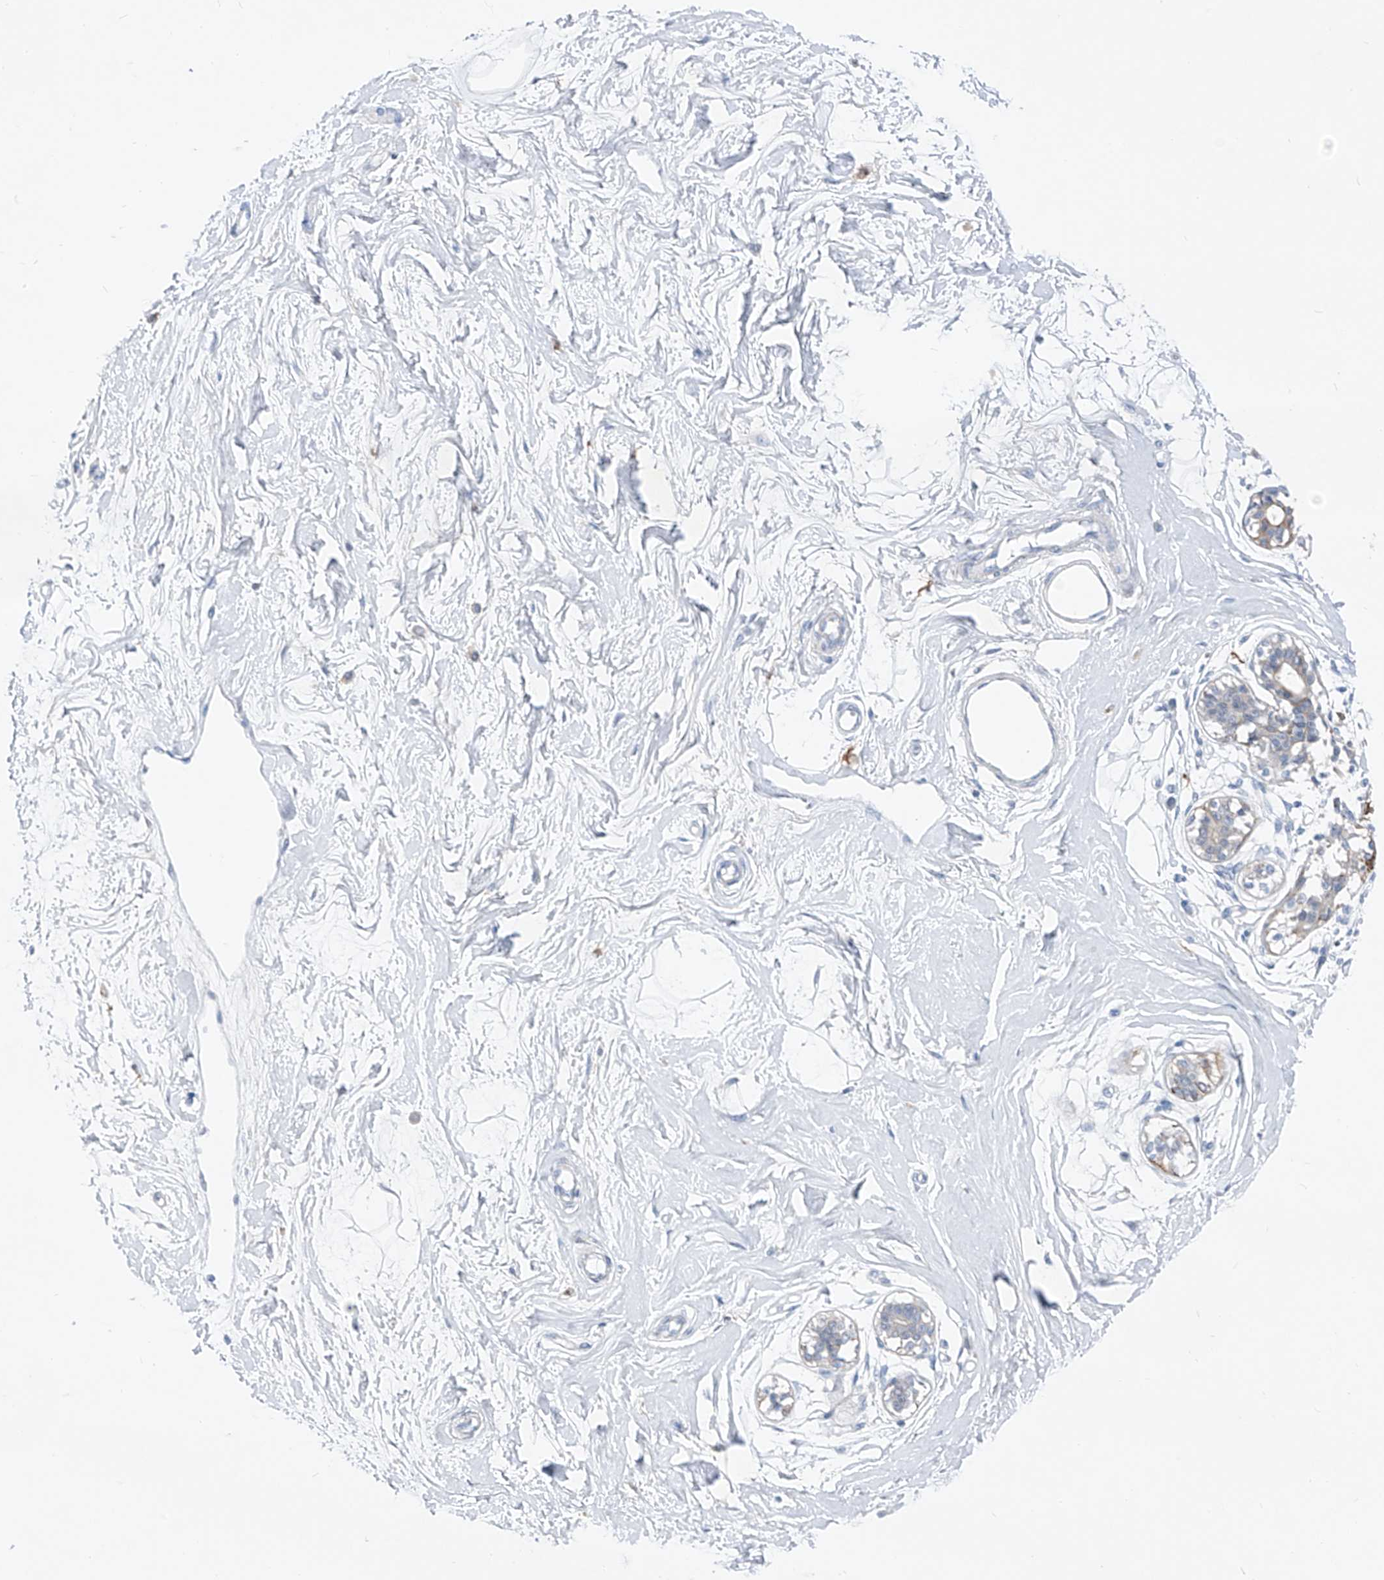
{"staining": {"intensity": "negative", "quantity": "none", "location": "none"}, "tissue": "breast", "cell_type": "Adipocytes", "image_type": "normal", "snomed": [{"axis": "morphology", "description": "Normal tissue, NOS"}, {"axis": "topography", "description": "Breast"}], "caption": "A photomicrograph of human breast is negative for staining in adipocytes.", "gene": "FRS3", "patient": {"sex": "female", "age": 45}}